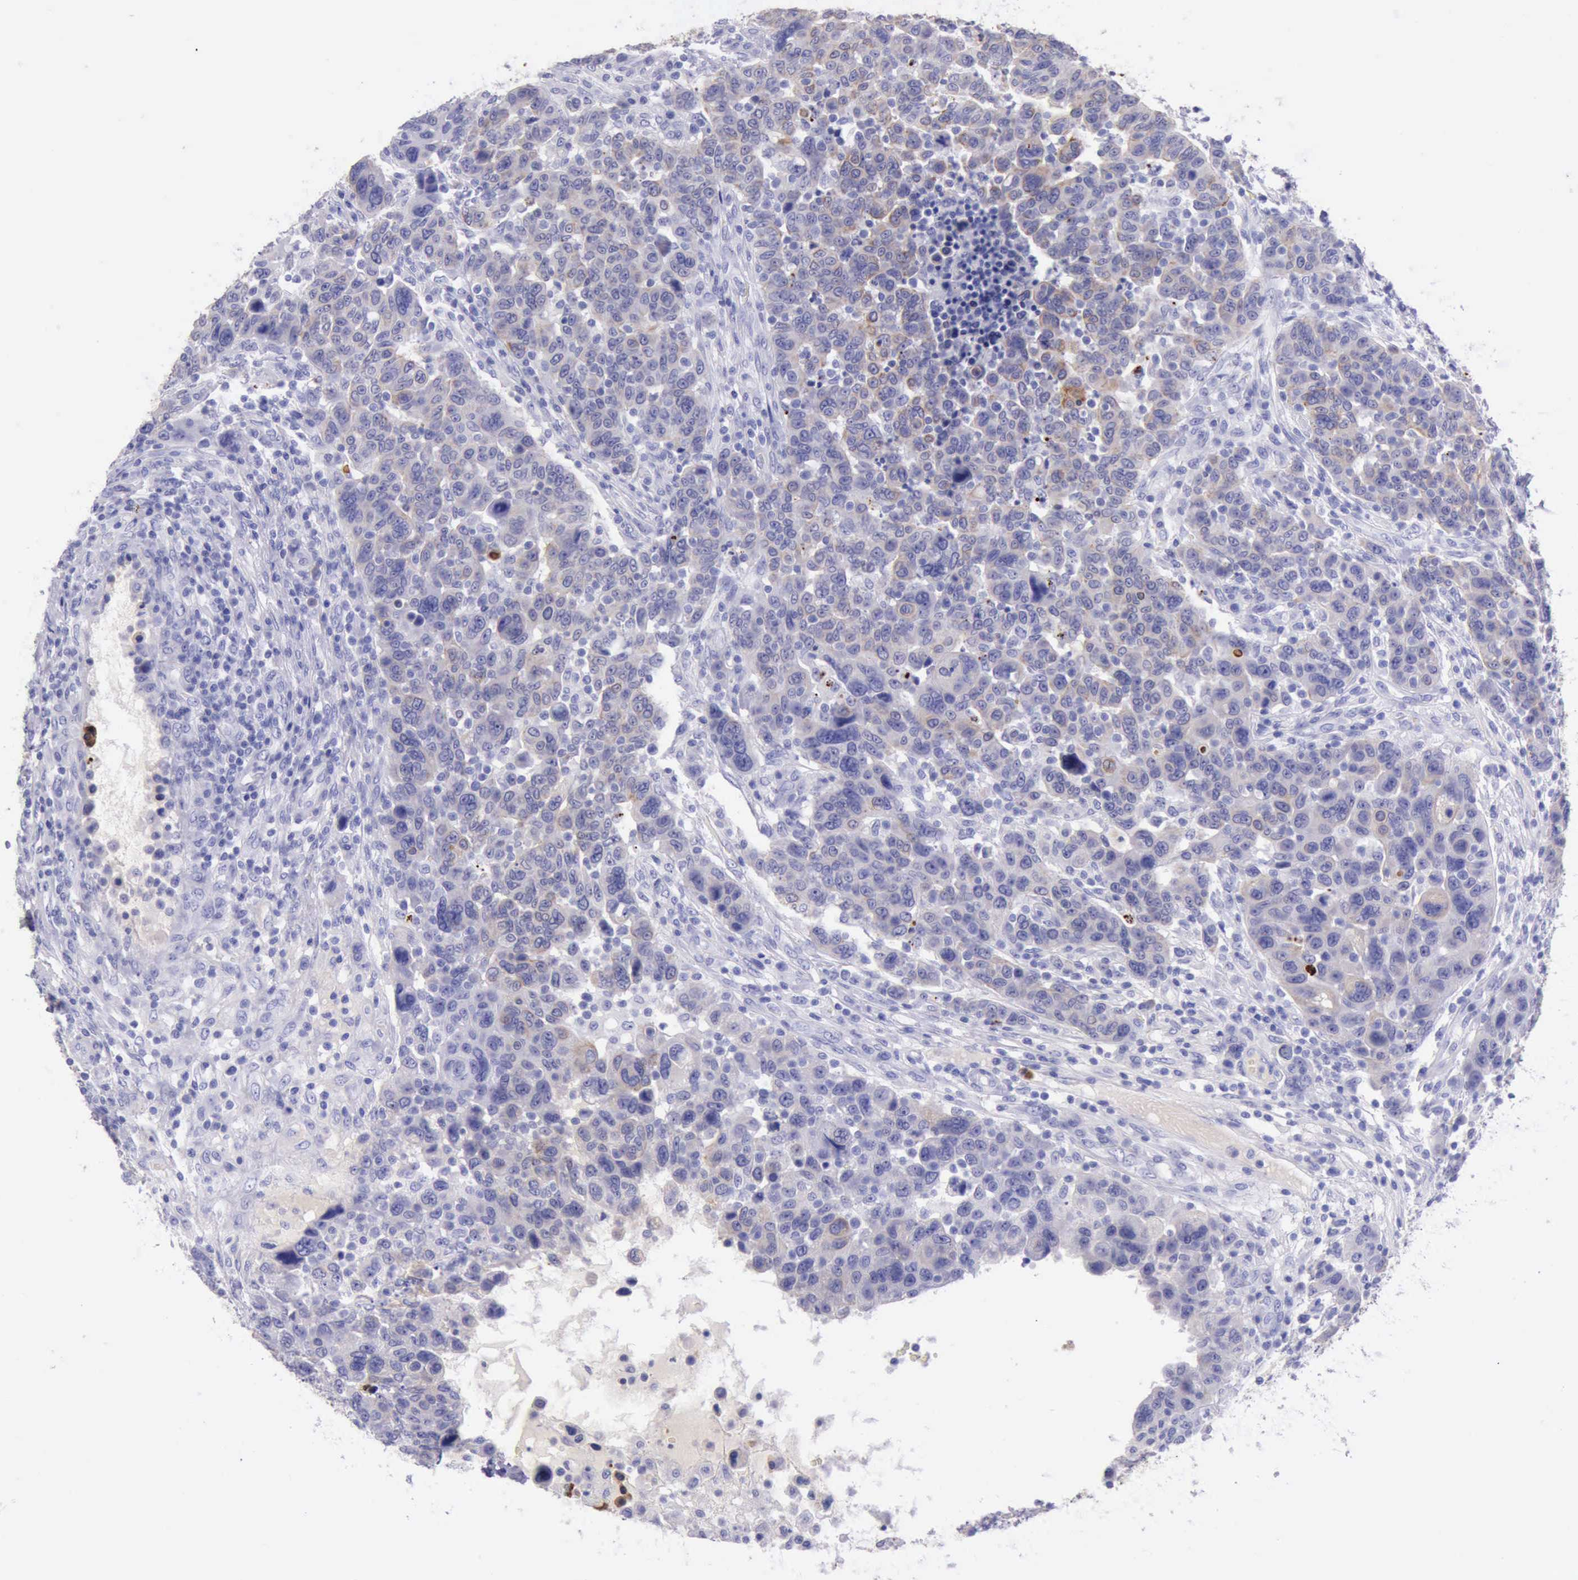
{"staining": {"intensity": "weak", "quantity": "<25%", "location": "cytoplasmic/membranous"}, "tissue": "breast cancer", "cell_type": "Tumor cells", "image_type": "cancer", "snomed": [{"axis": "morphology", "description": "Duct carcinoma"}, {"axis": "topography", "description": "Breast"}], "caption": "This photomicrograph is of invasive ductal carcinoma (breast) stained with IHC to label a protein in brown with the nuclei are counter-stained blue. There is no staining in tumor cells.", "gene": "KRT8", "patient": {"sex": "female", "age": 37}}